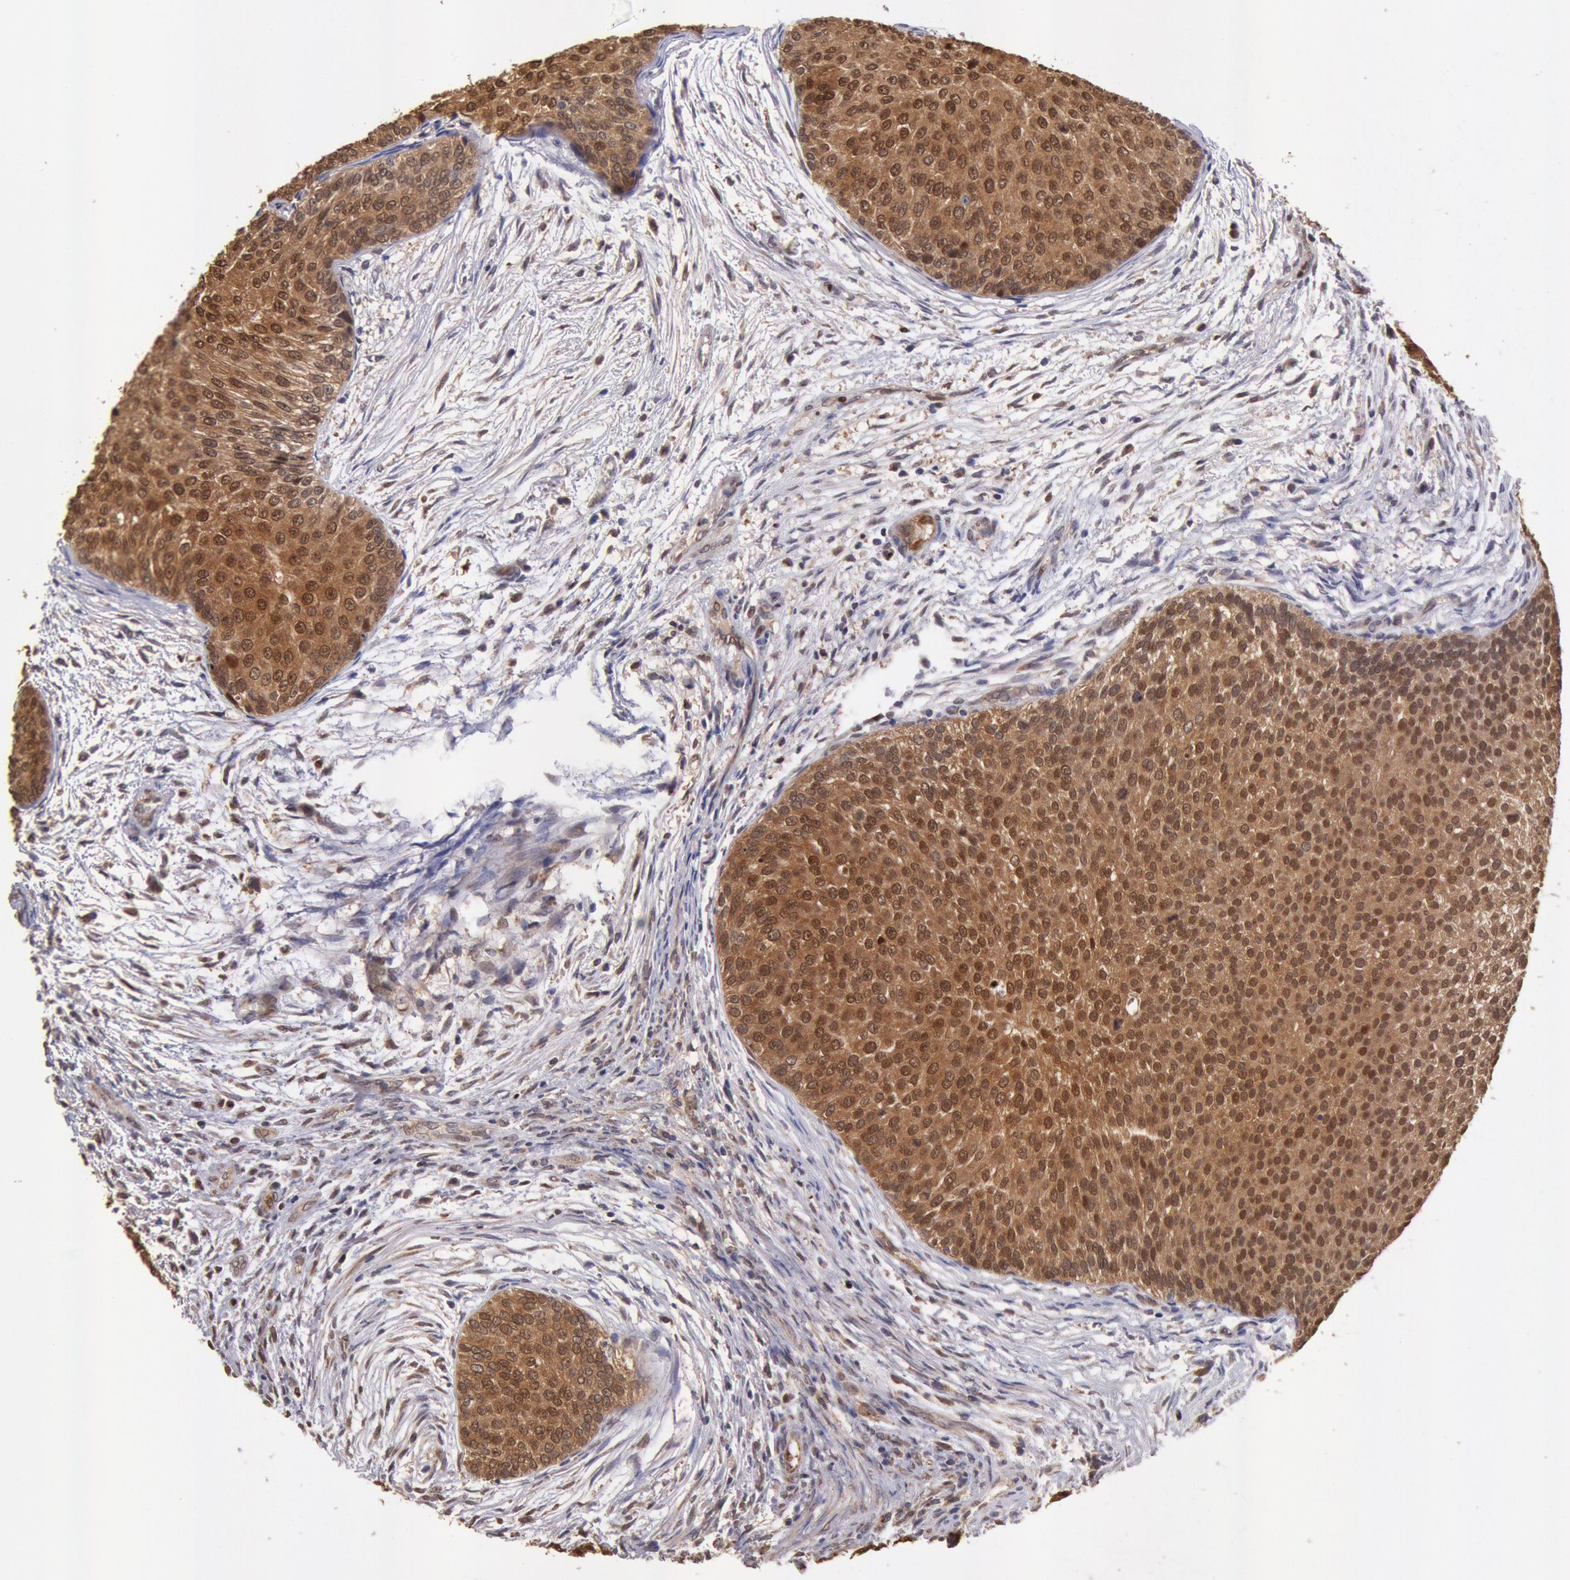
{"staining": {"intensity": "strong", "quantity": ">75%", "location": "cytoplasmic/membranous,nuclear"}, "tissue": "urothelial cancer", "cell_type": "Tumor cells", "image_type": "cancer", "snomed": [{"axis": "morphology", "description": "Urothelial carcinoma, Low grade"}, {"axis": "topography", "description": "Urinary bladder"}], "caption": "IHC of human urothelial cancer demonstrates high levels of strong cytoplasmic/membranous and nuclear staining in approximately >75% of tumor cells.", "gene": "COMT", "patient": {"sex": "male", "age": 84}}